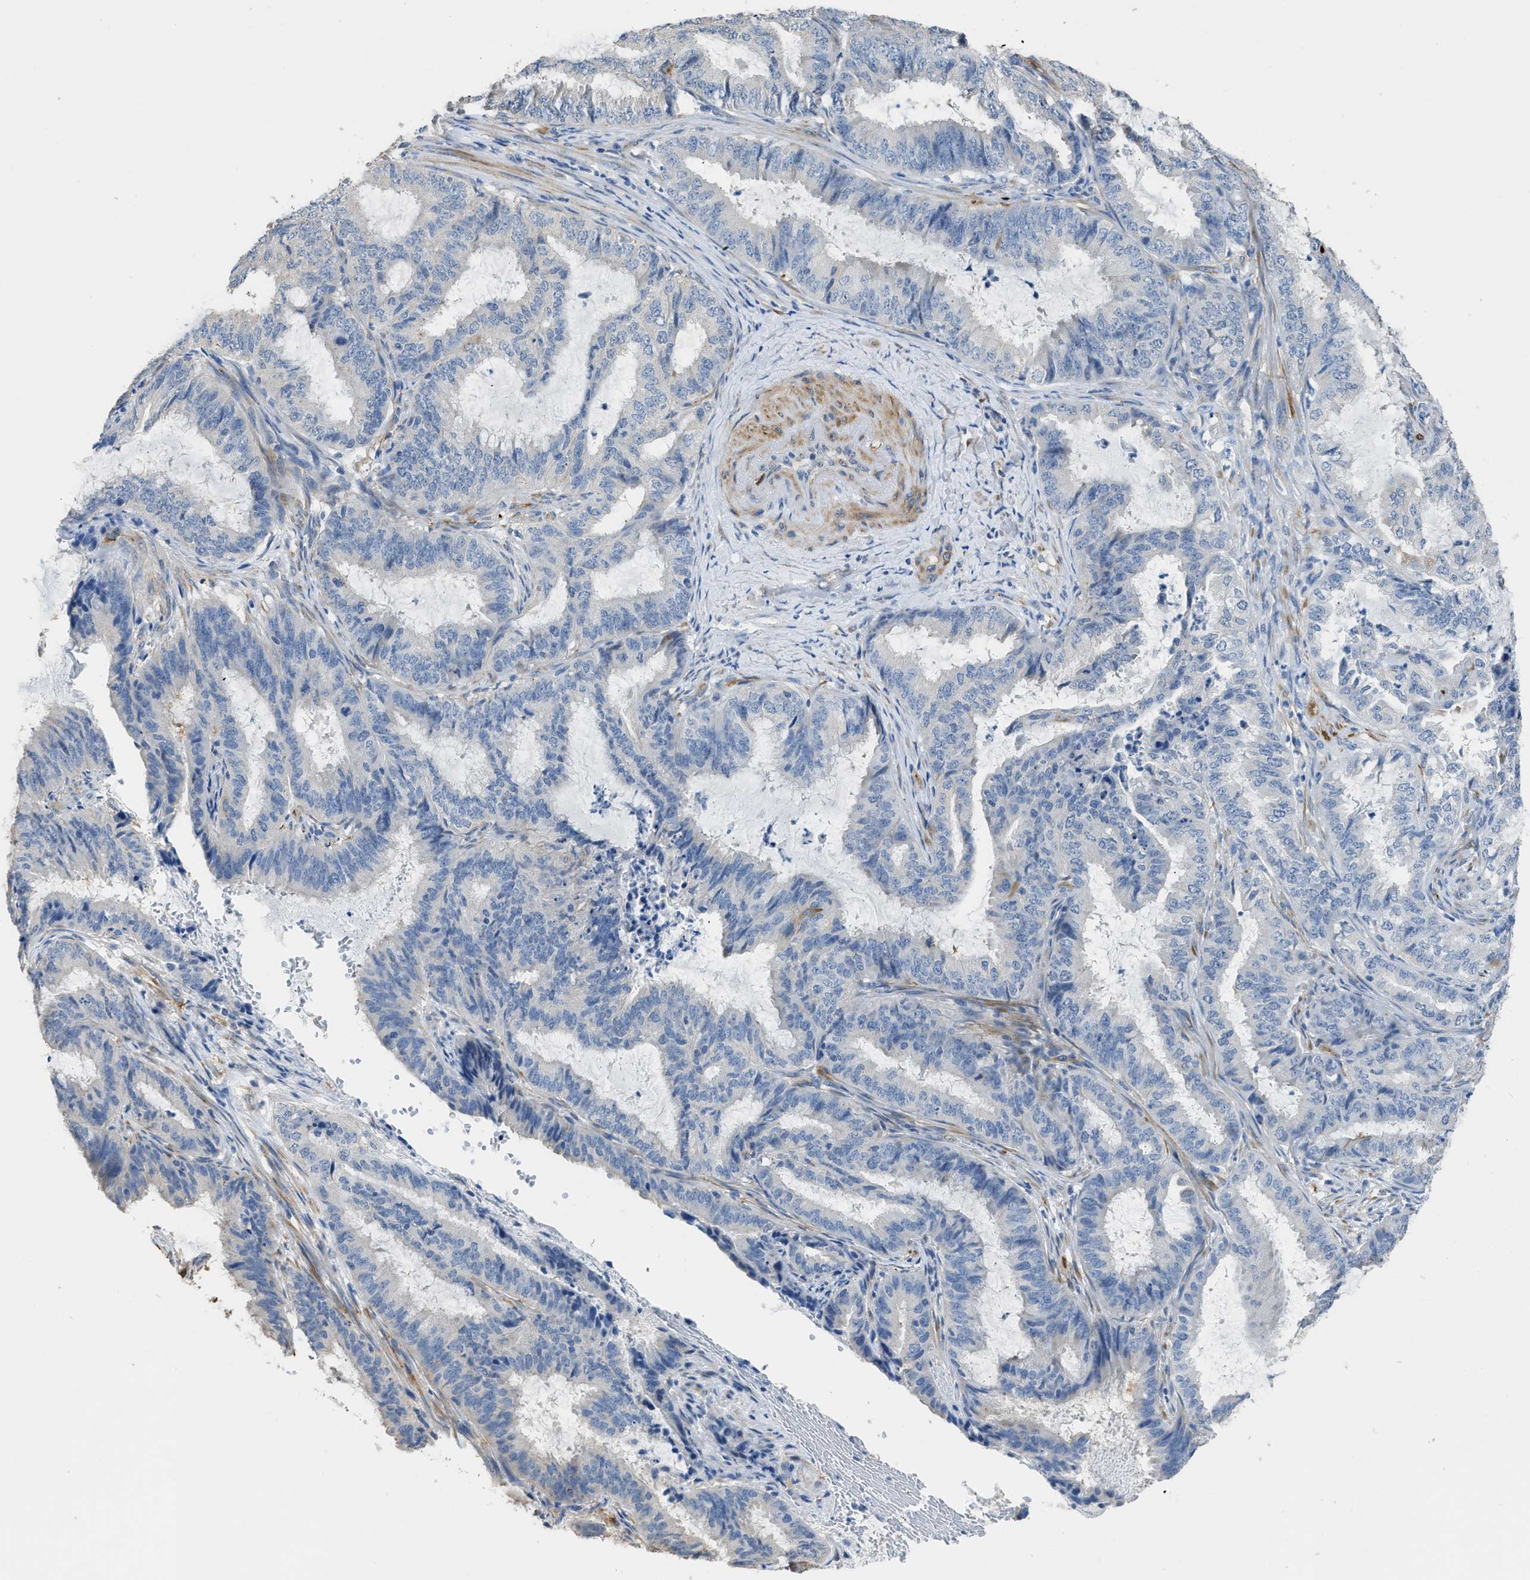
{"staining": {"intensity": "negative", "quantity": "none", "location": "none"}, "tissue": "endometrial cancer", "cell_type": "Tumor cells", "image_type": "cancer", "snomed": [{"axis": "morphology", "description": "Adenocarcinoma, NOS"}, {"axis": "topography", "description": "Endometrium"}], "caption": "The histopathology image reveals no staining of tumor cells in endometrial adenocarcinoma.", "gene": "ZSWIM5", "patient": {"sex": "female", "age": 51}}